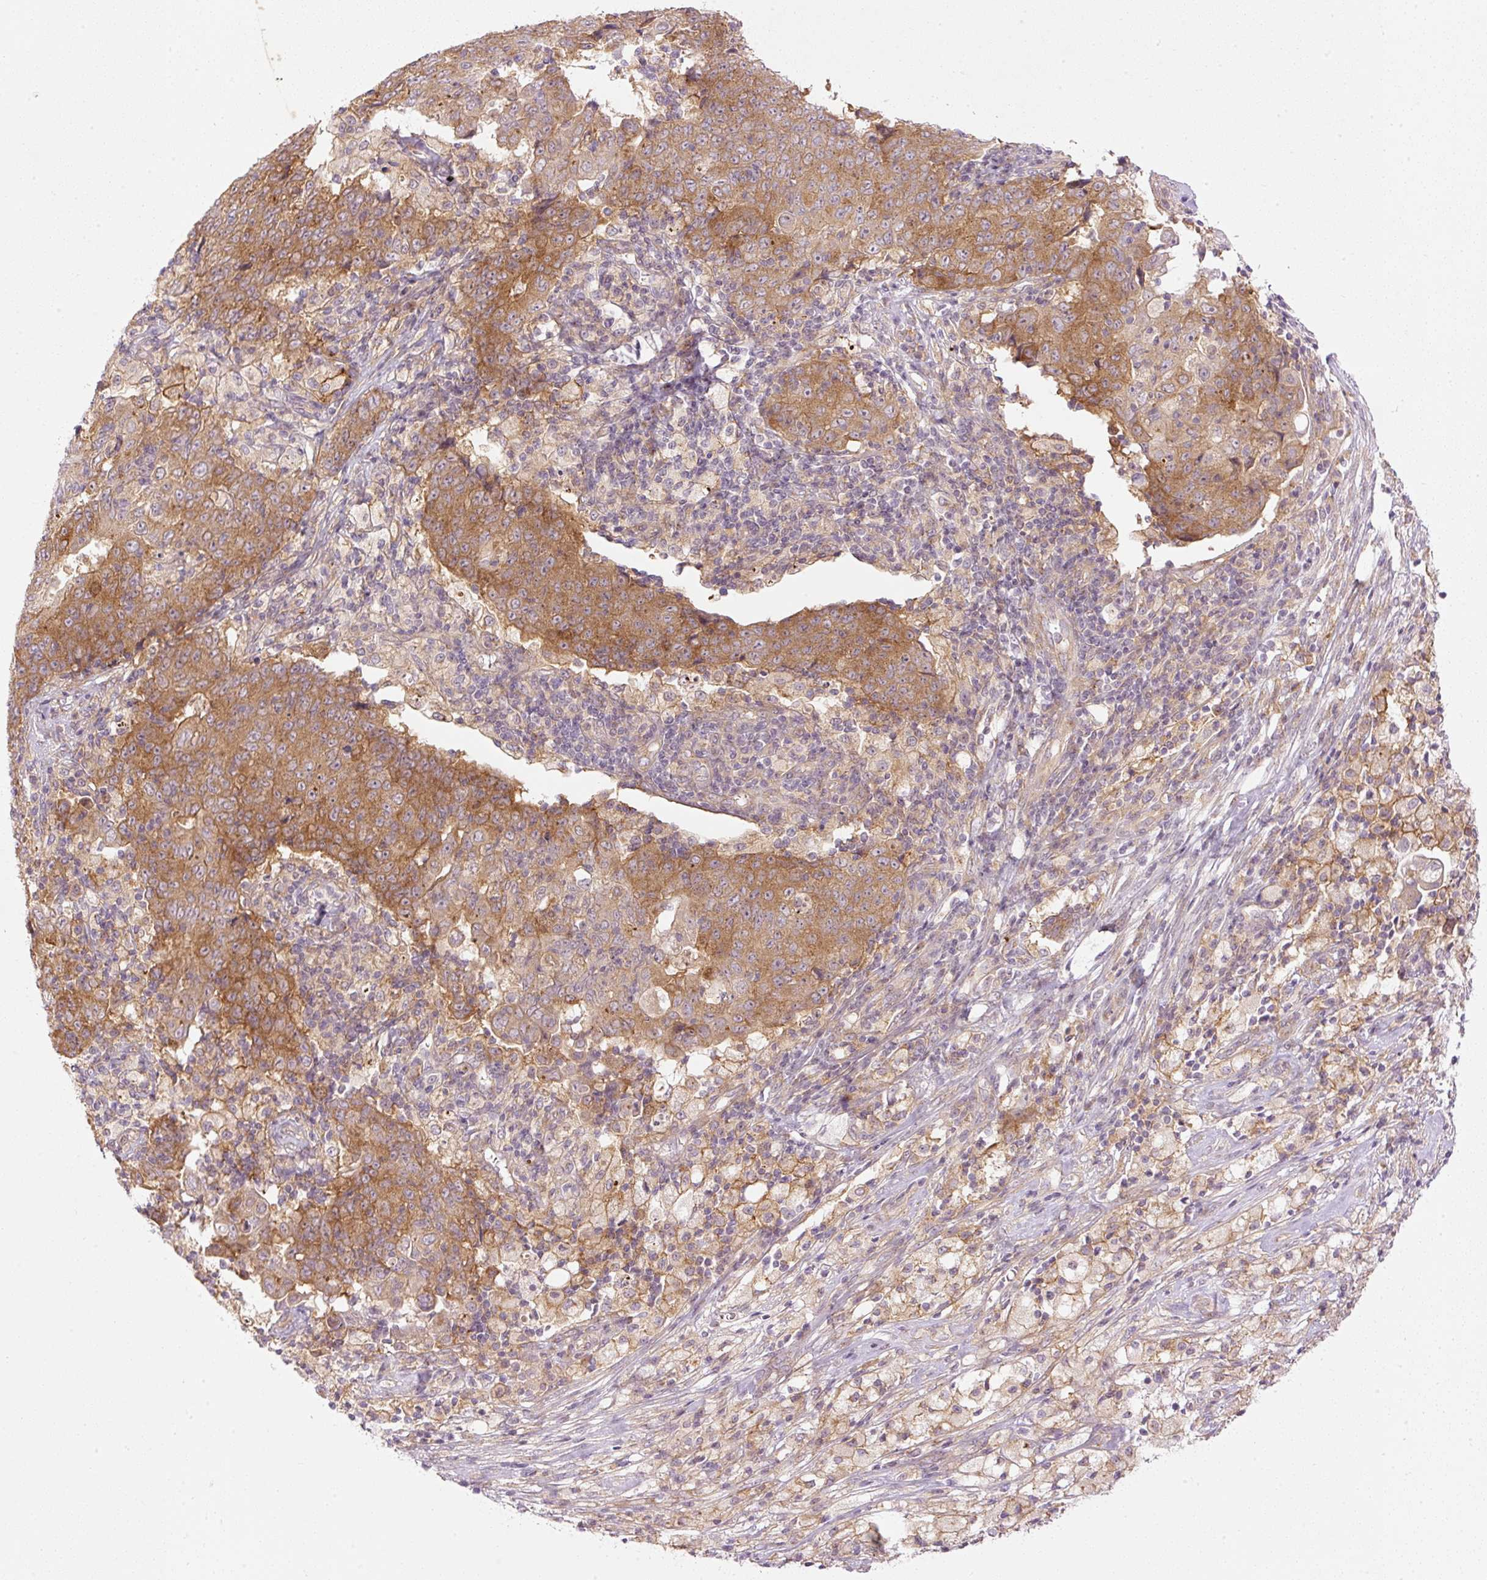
{"staining": {"intensity": "moderate", "quantity": ">75%", "location": "cytoplasmic/membranous"}, "tissue": "ovarian cancer", "cell_type": "Tumor cells", "image_type": "cancer", "snomed": [{"axis": "morphology", "description": "Carcinoma, endometroid"}, {"axis": "topography", "description": "Ovary"}], "caption": "Ovarian cancer (endometroid carcinoma) tissue shows moderate cytoplasmic/membranous positivity in about >75% of tumor cells", "gene": "MZT2B", "patient": {"sex": "female", "age": 42}}